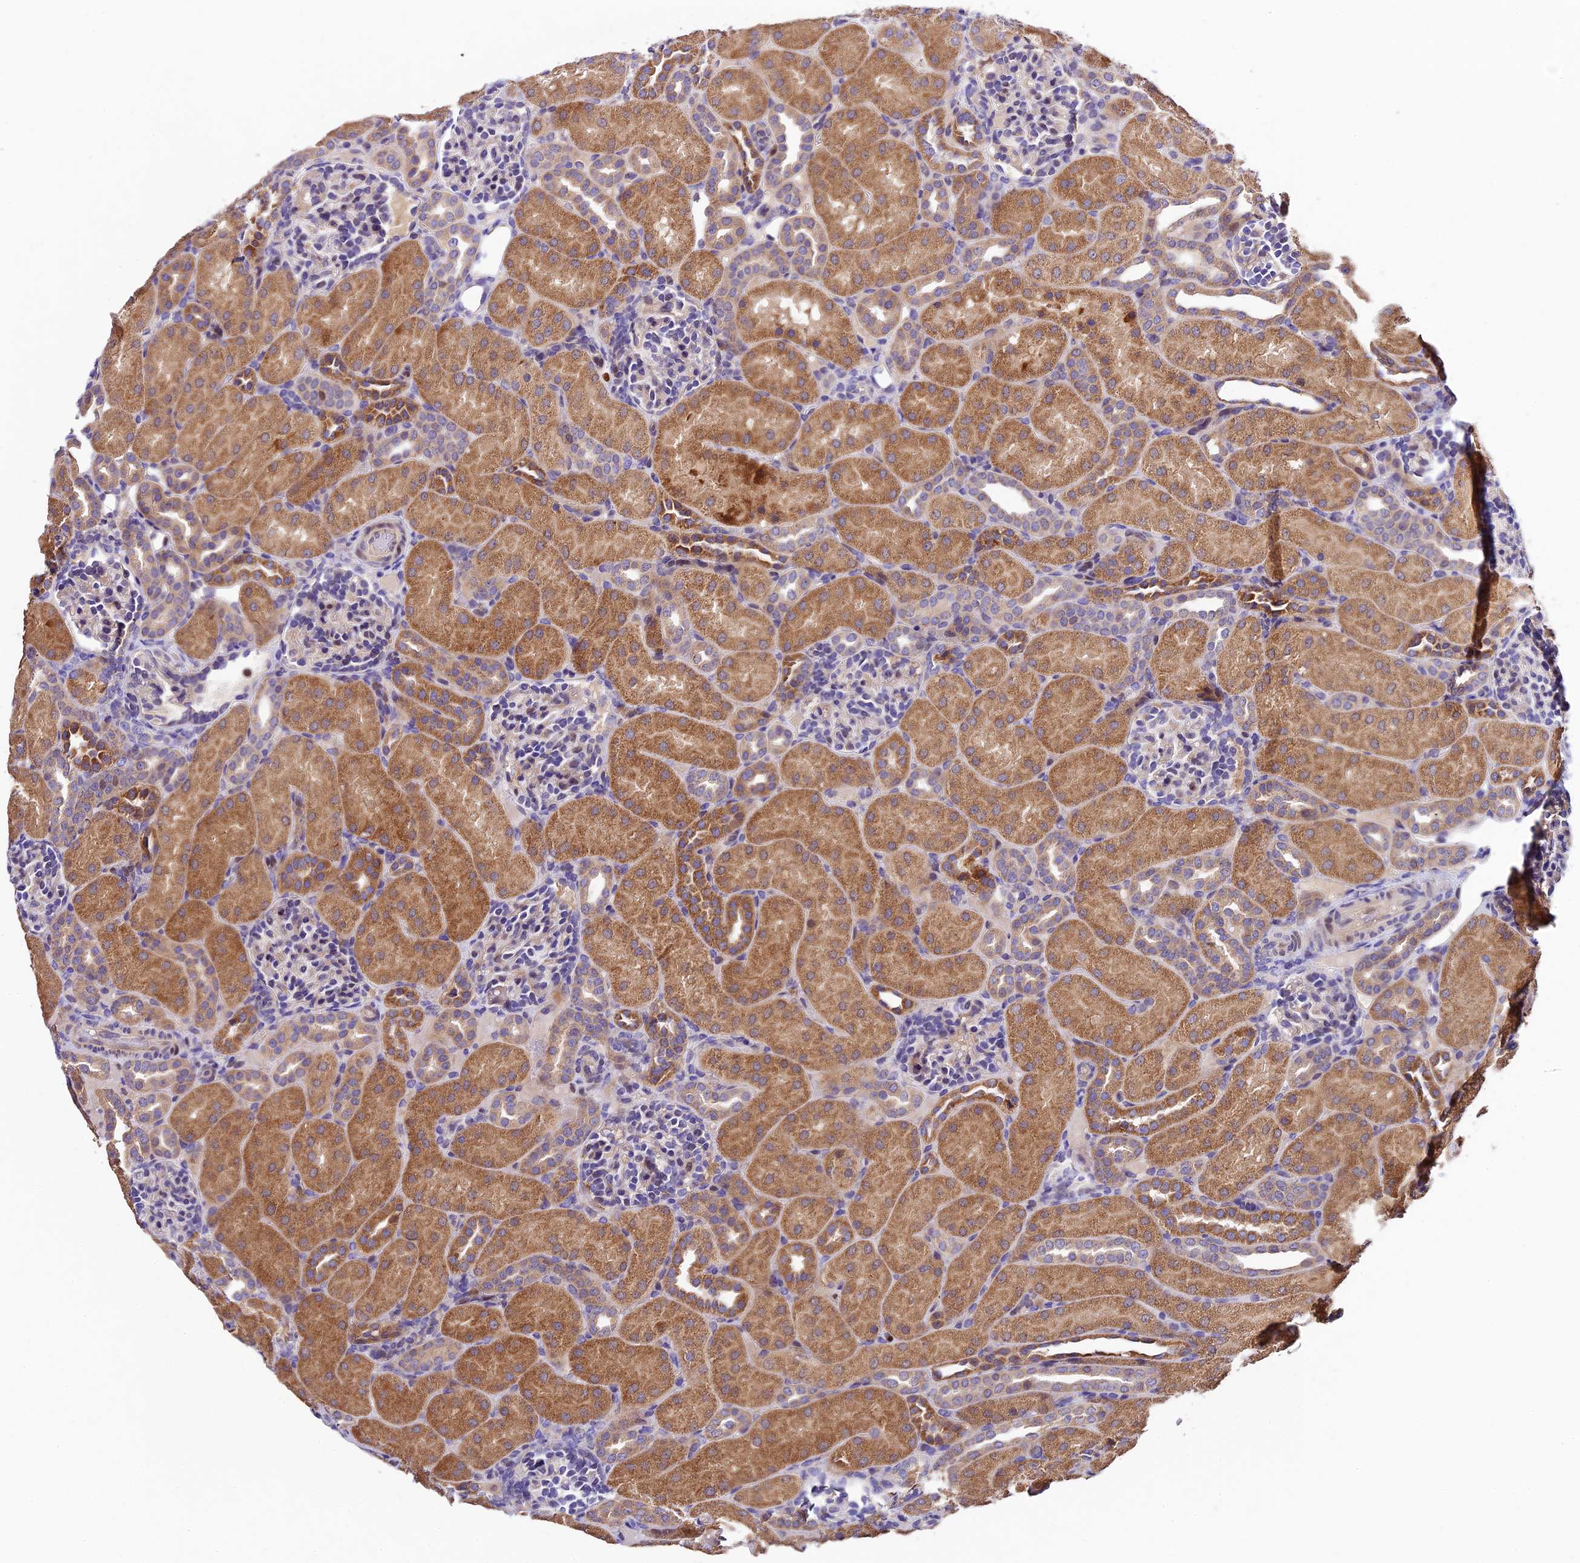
{"staining": {"intensity": "negative", "quantity": "none", "location": "none"}, "tissue": "kidney", "cell_type": "Cells in glomeruli", "image_type": "normal", "snomed": [{"axis": "morphology", "description": "Normal tissue, NOS"}, {"axis": "topography", "description": "Kidney"}], "caption": "IHC of normal kidney demonstrates no positivity in cells in glomeruli.", "gene": "SBNO2", "patient": {"sex": "male", "age": 1}}